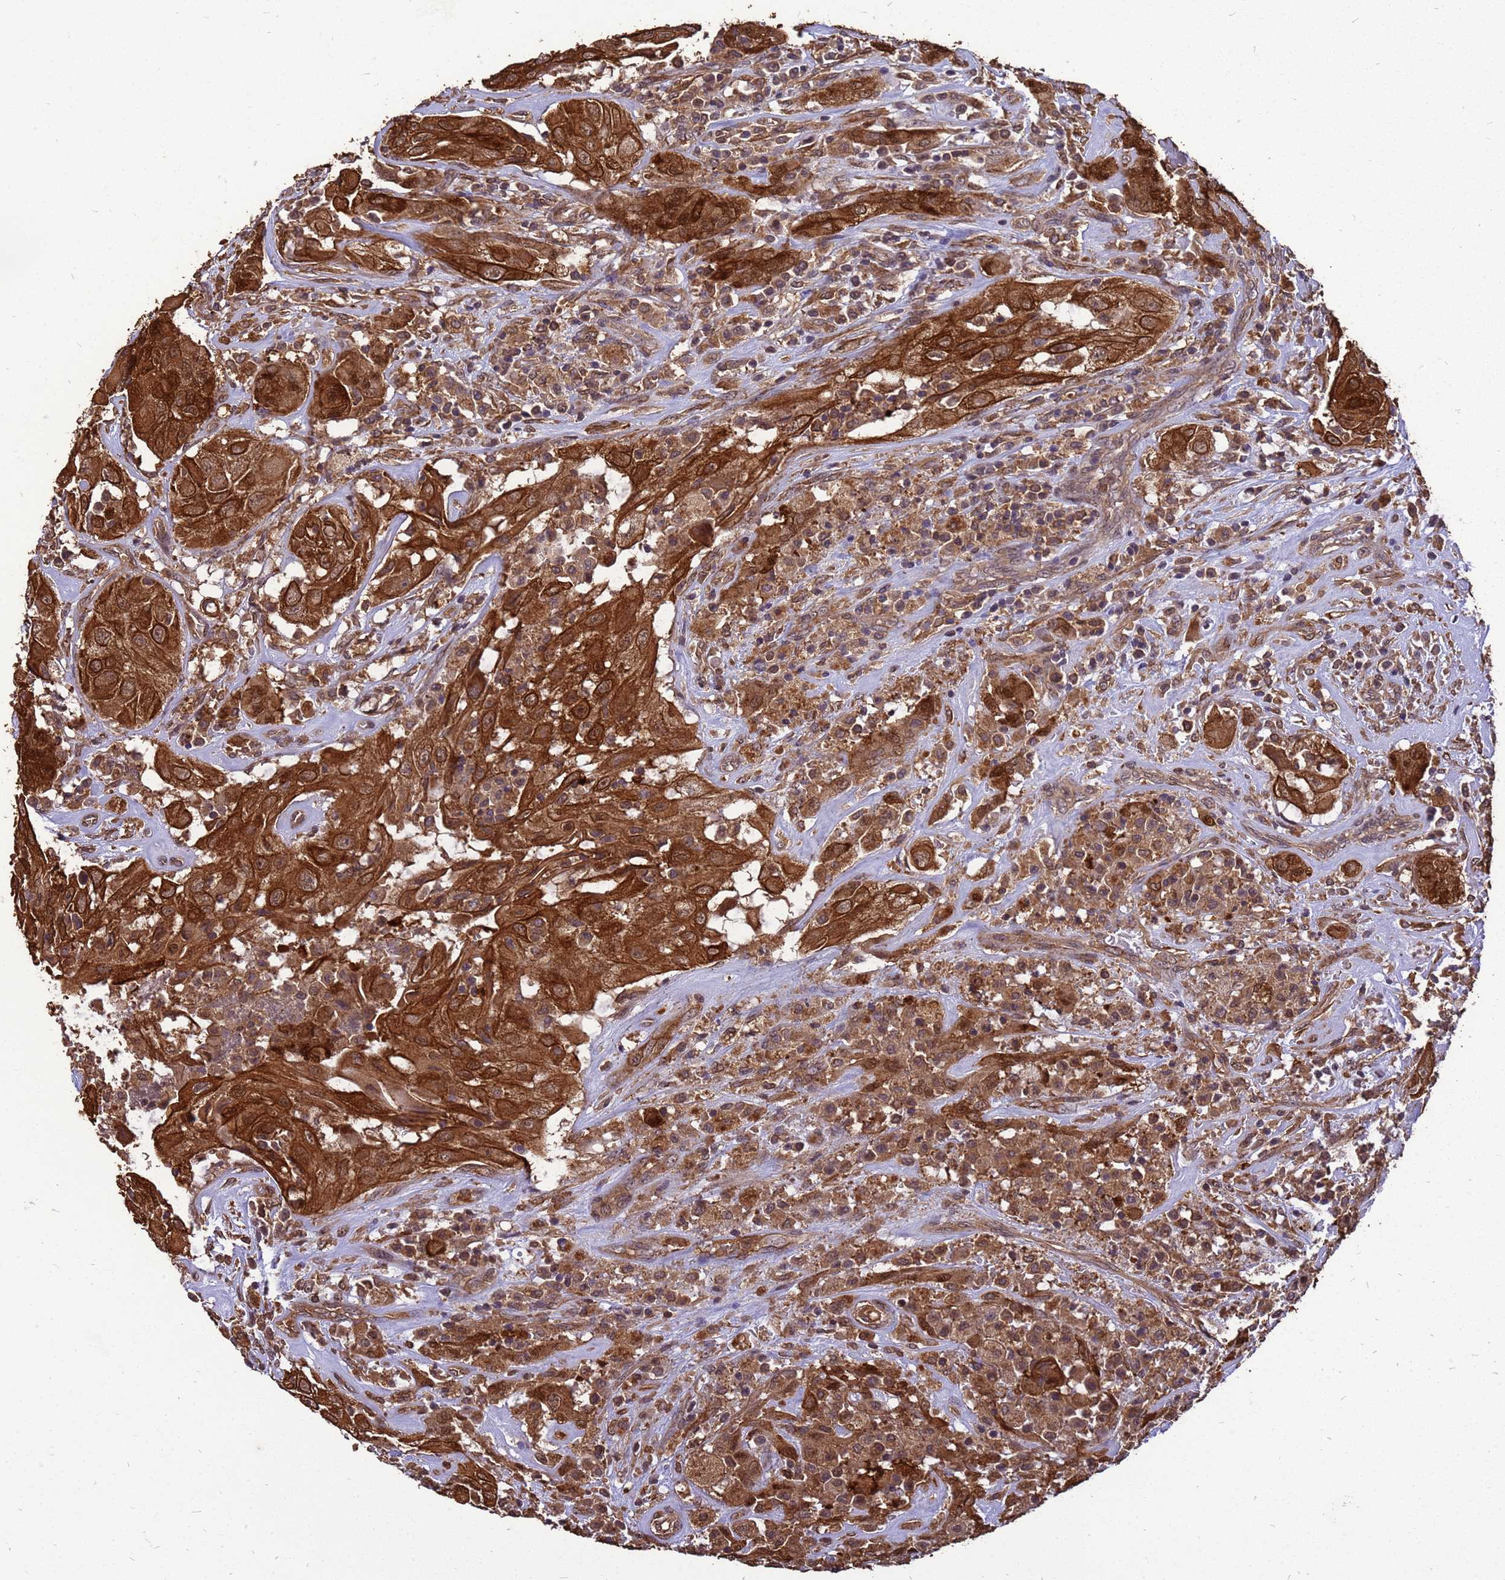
{"staining": {"intensity": "strong", "quantity": ">75%", "location": "cytoplasmic/membranous"}, "tissue": "thyroid cancer", "cell_type": "Tumor cells", "image_type": "cancer", "snomed": [{"axis": "morphology", "description": "Papillary adenocarcinoma, NOS"}, {"axis": "topography", "description": "Thyroid gland"}], "caption": "Tumor cells exhibit high levels of strong cytoplasmic/membranous expression in about >75% of cells in thyroid papillary adenocarcinoma. Nuclei are stained in blue.", "gene": "ZNF618", "patient": {"sex": "female", "age": 59}}